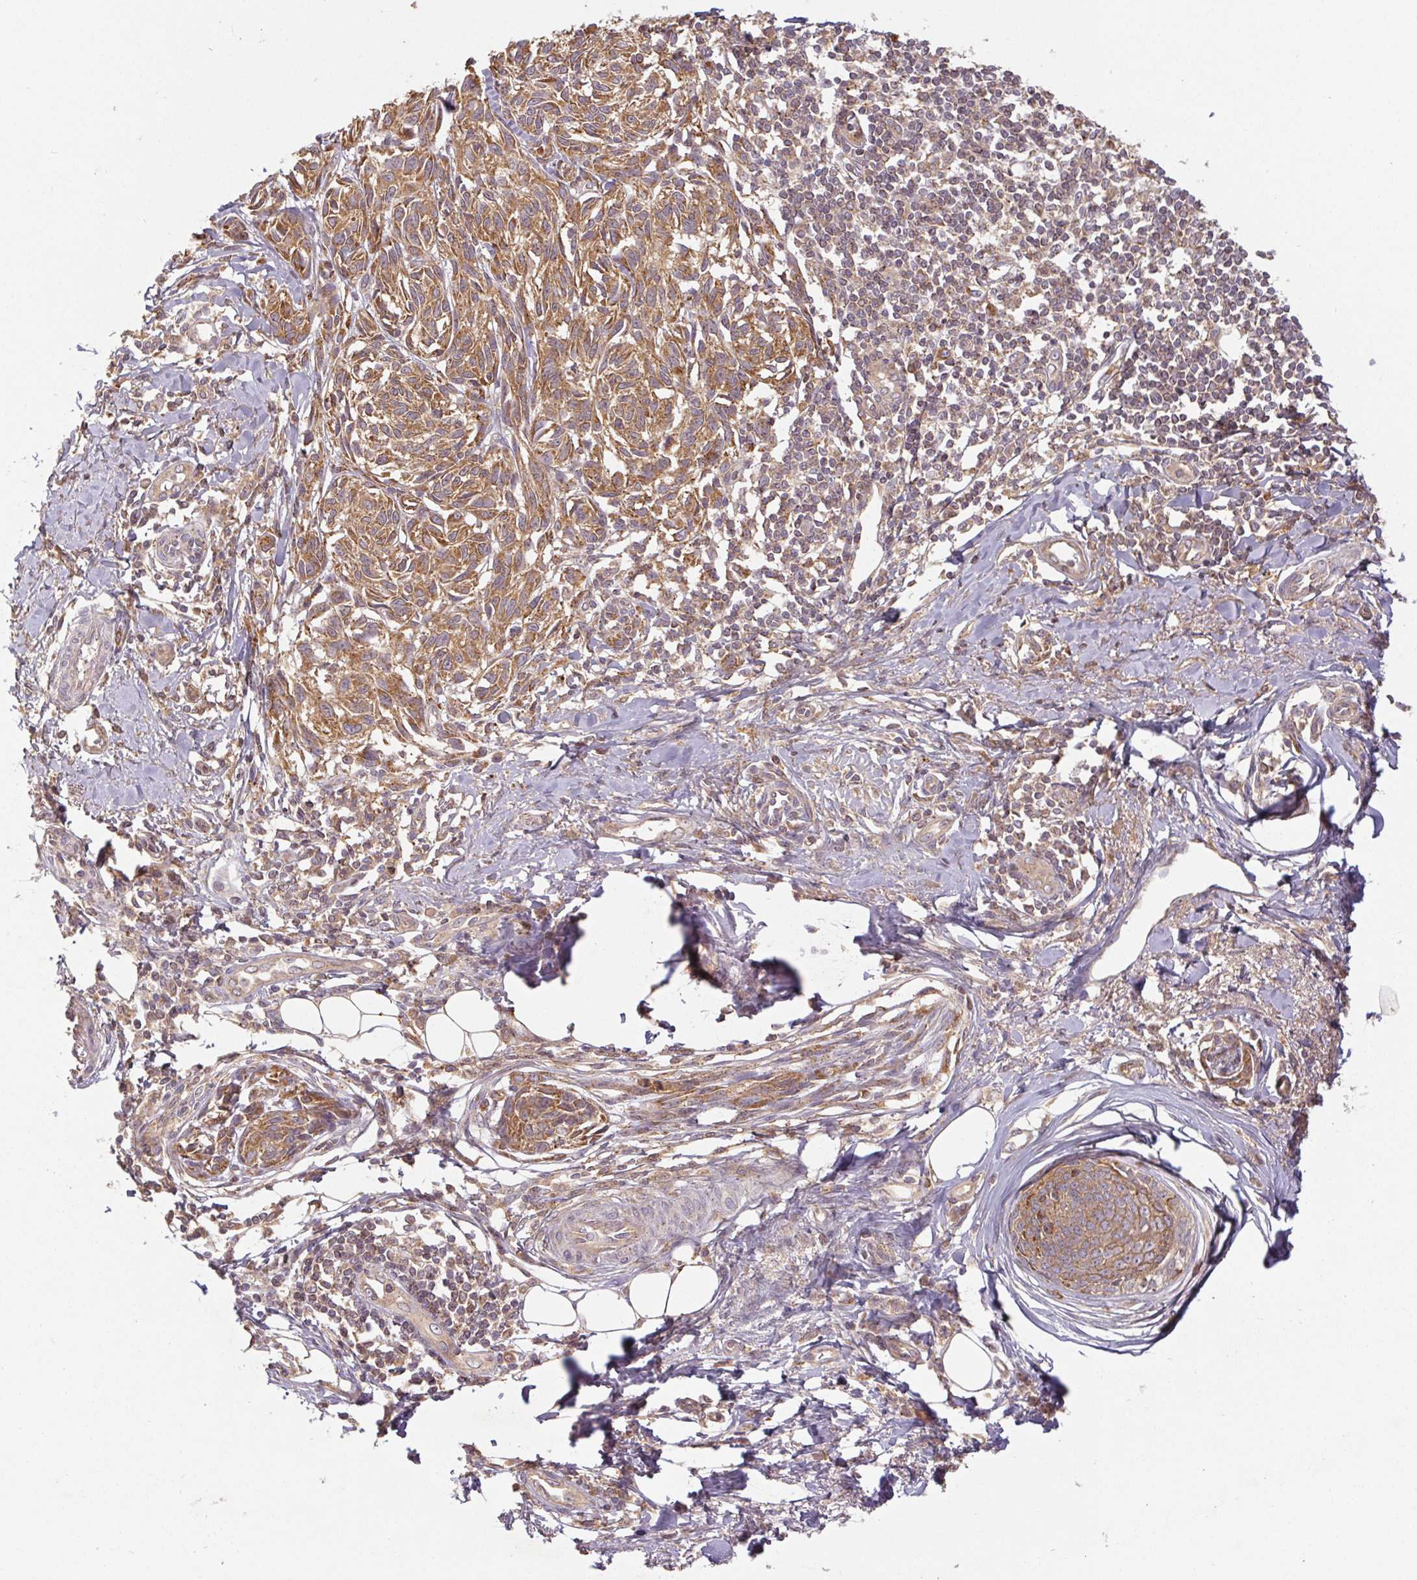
{"staining": {"intensity": "moderate", "quantity": ">75%", "location": "cytoplasmic/membranous"}, "tissue": "melanoma", "cell_type": "Tumor cells", "image_type": "cancer", "snomed": [{"axis": "morphology", "description": "Malignant melanoma, NOS"}, {"axis": "topography", "description": "Skin"}], "caption": "Moderate cytoplasmic/membranous protein positivity is appreciated in about >75% of tumor cells in melanoma.", "gene": "MTHFD1", "patient": {"sex": "female", "age": 86}}